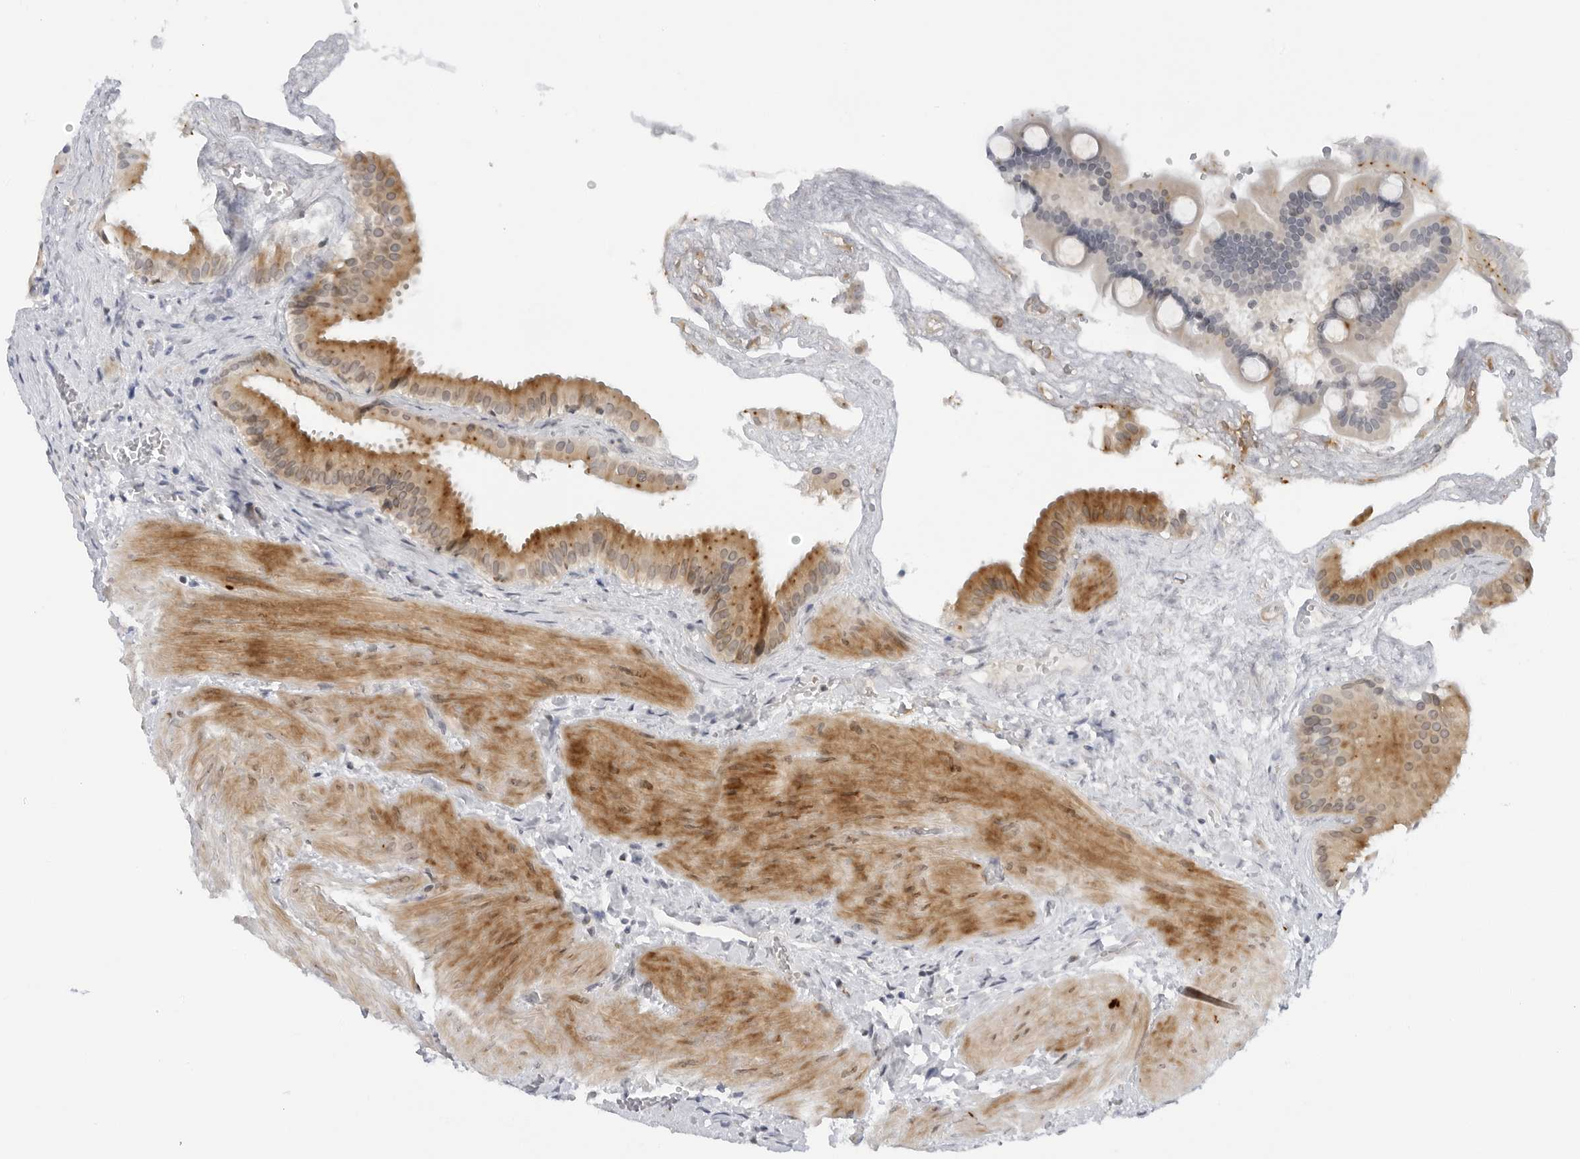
{"staining": {"intensity": "strong", "quantity": ">75%", "location": "cytoplasmic/membranous"}, "tissue": "gallbladder", "cell_type": "Glandular cells", "image_type": "normal", "snomed": [{"axis": "morphology", "description": "Normal tissue, NOS"}, {"axis": "topography", "description": "Gallbladder"}], "caption": "Immunohistochemistry image of benign gallbladder: human gallbladder stained using immunohistochemistry shows high levels of strong protein expression localized specifically in the cytoplasmic/membranous of glandular cells, appearing as a cytoplasmic/membranous brown color.", "gene": "MAP2K5", "patient": {"sex": "male", "age": 55}}